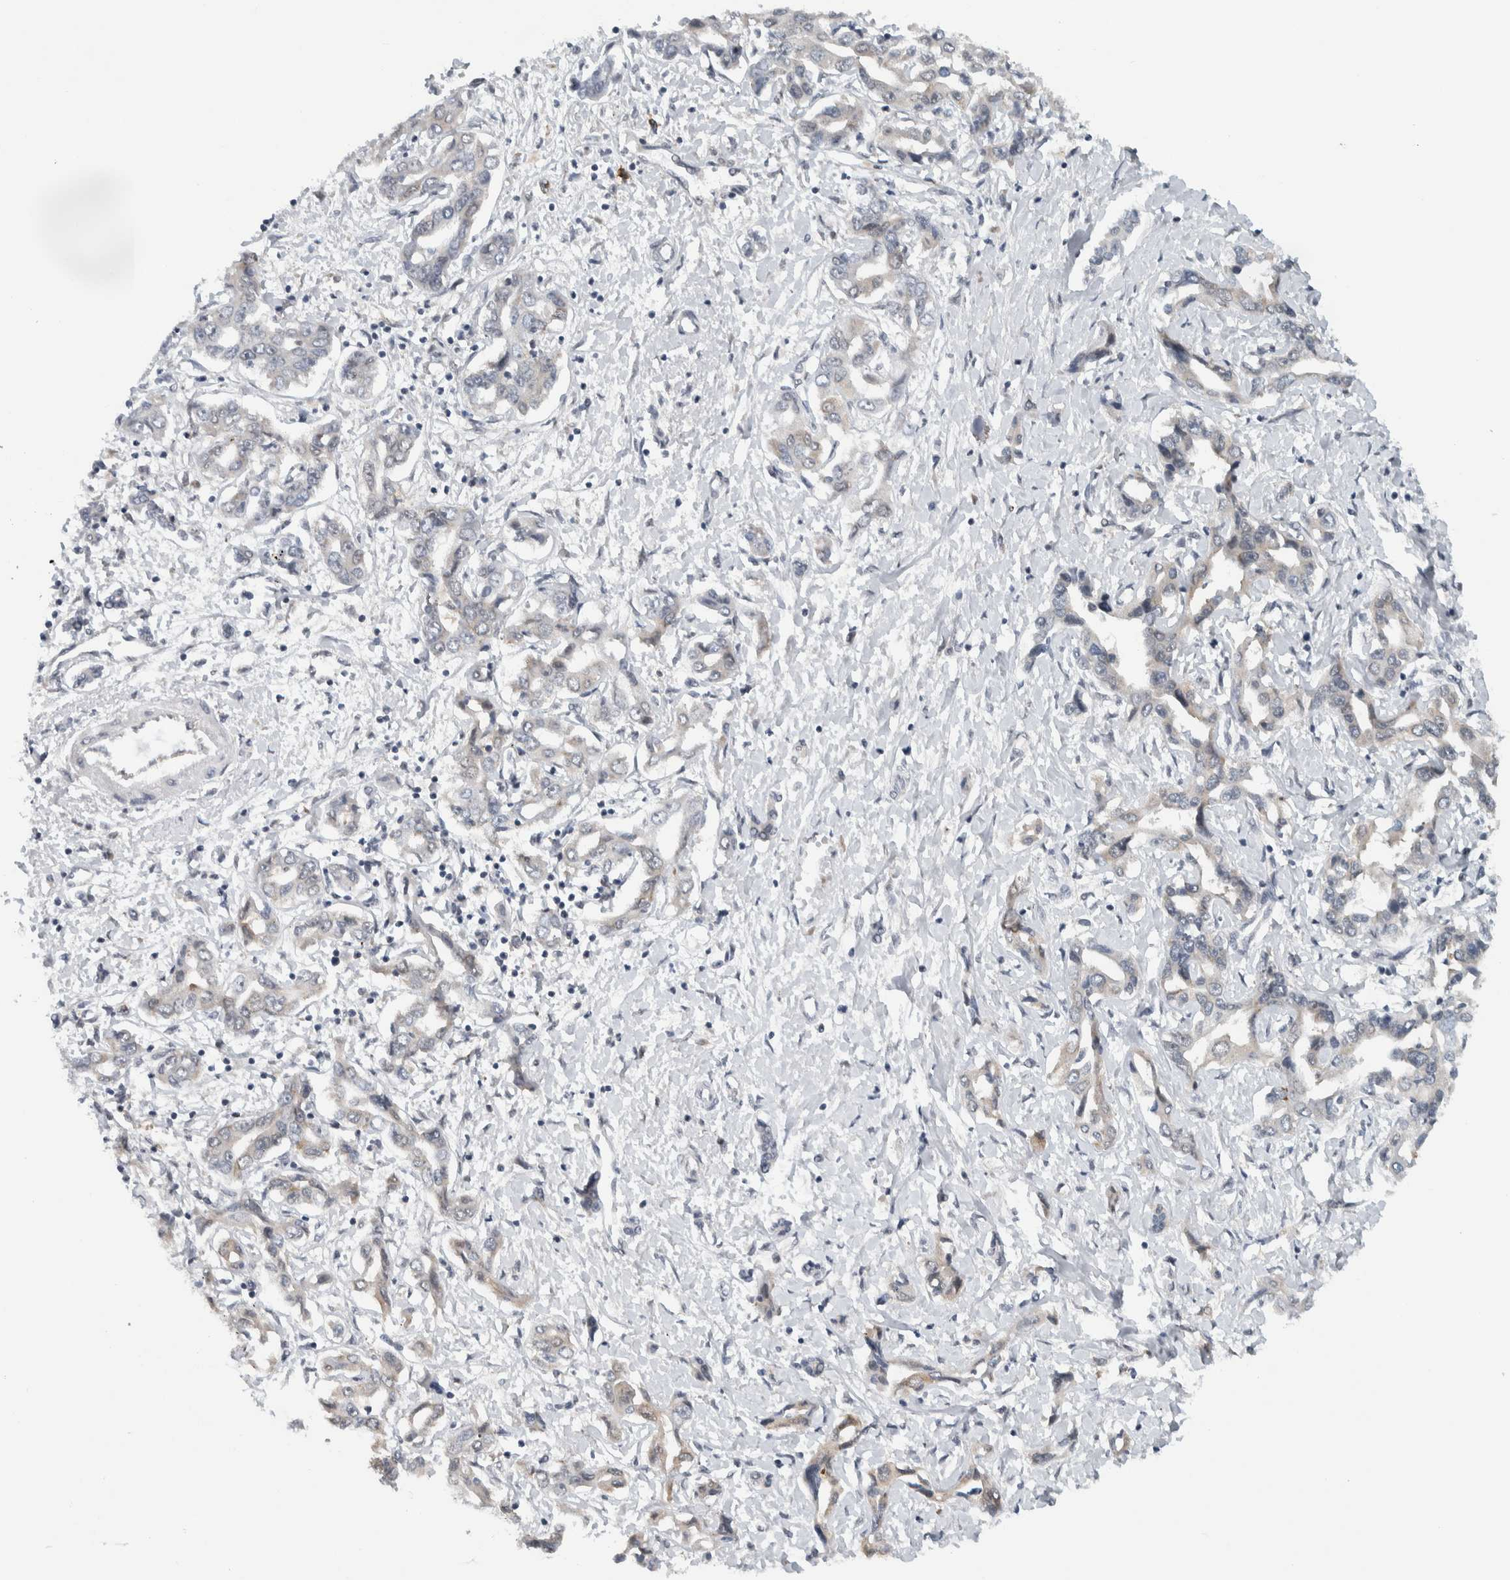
{"staining": {"intensity": "weak", "quantity": "<25%", "location": "cytoplasmic/membranous"}, "tissue": "liver cancer", "cell_type": "Tumor cells", "image_type": "cancer", "snomed": [{"axis": "morphology", "description": "Cholangiocarcinoma"}, {"axis": "topography", "description": "Liver"}], "caption": "A histopathology image of cholangiocarcinoma (liver) stained for a protein reveals no brown staining in tumor cells.", "gene": "CCDC43", "patient": {"sex": "male", "age": 59}}